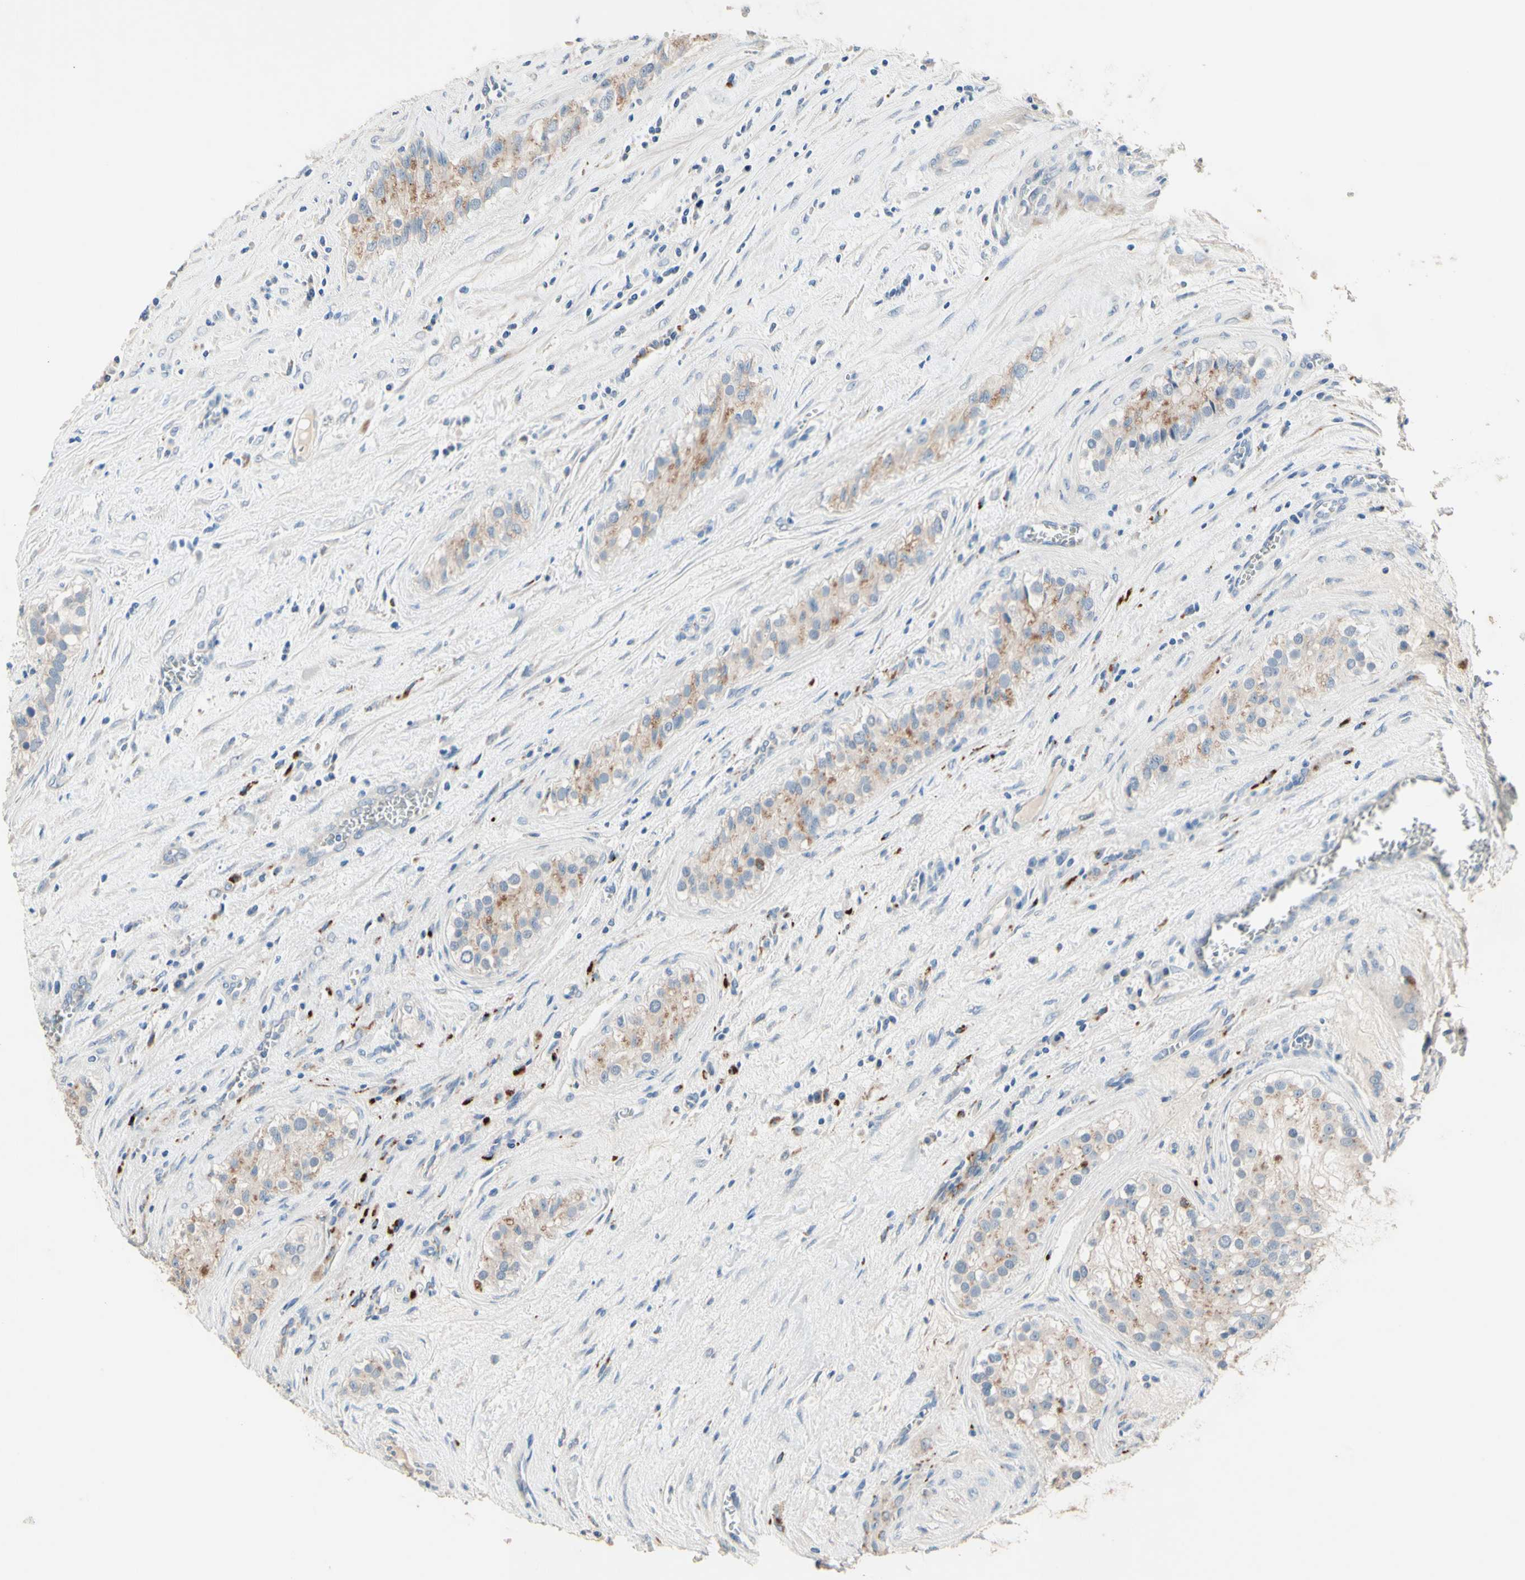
{"staining": {"intensity": "negative", "quantity": "none", "location": "none"}, "tissue": "testis cancer", "cell_type": "Tumor cells", "image_type": "cancer", "snomed": [{"axis": "morphology", "description": "Carcinoma, Embryonal, NOS"}, {"axis": "topography", "description": "Testis"}], "caption": "Photomicrograph shows no significant protein positivity in tumor cells of testis embryonal carcinoma.", "gene": "CDON", "patient": {"sex": "male", "age": 28}}